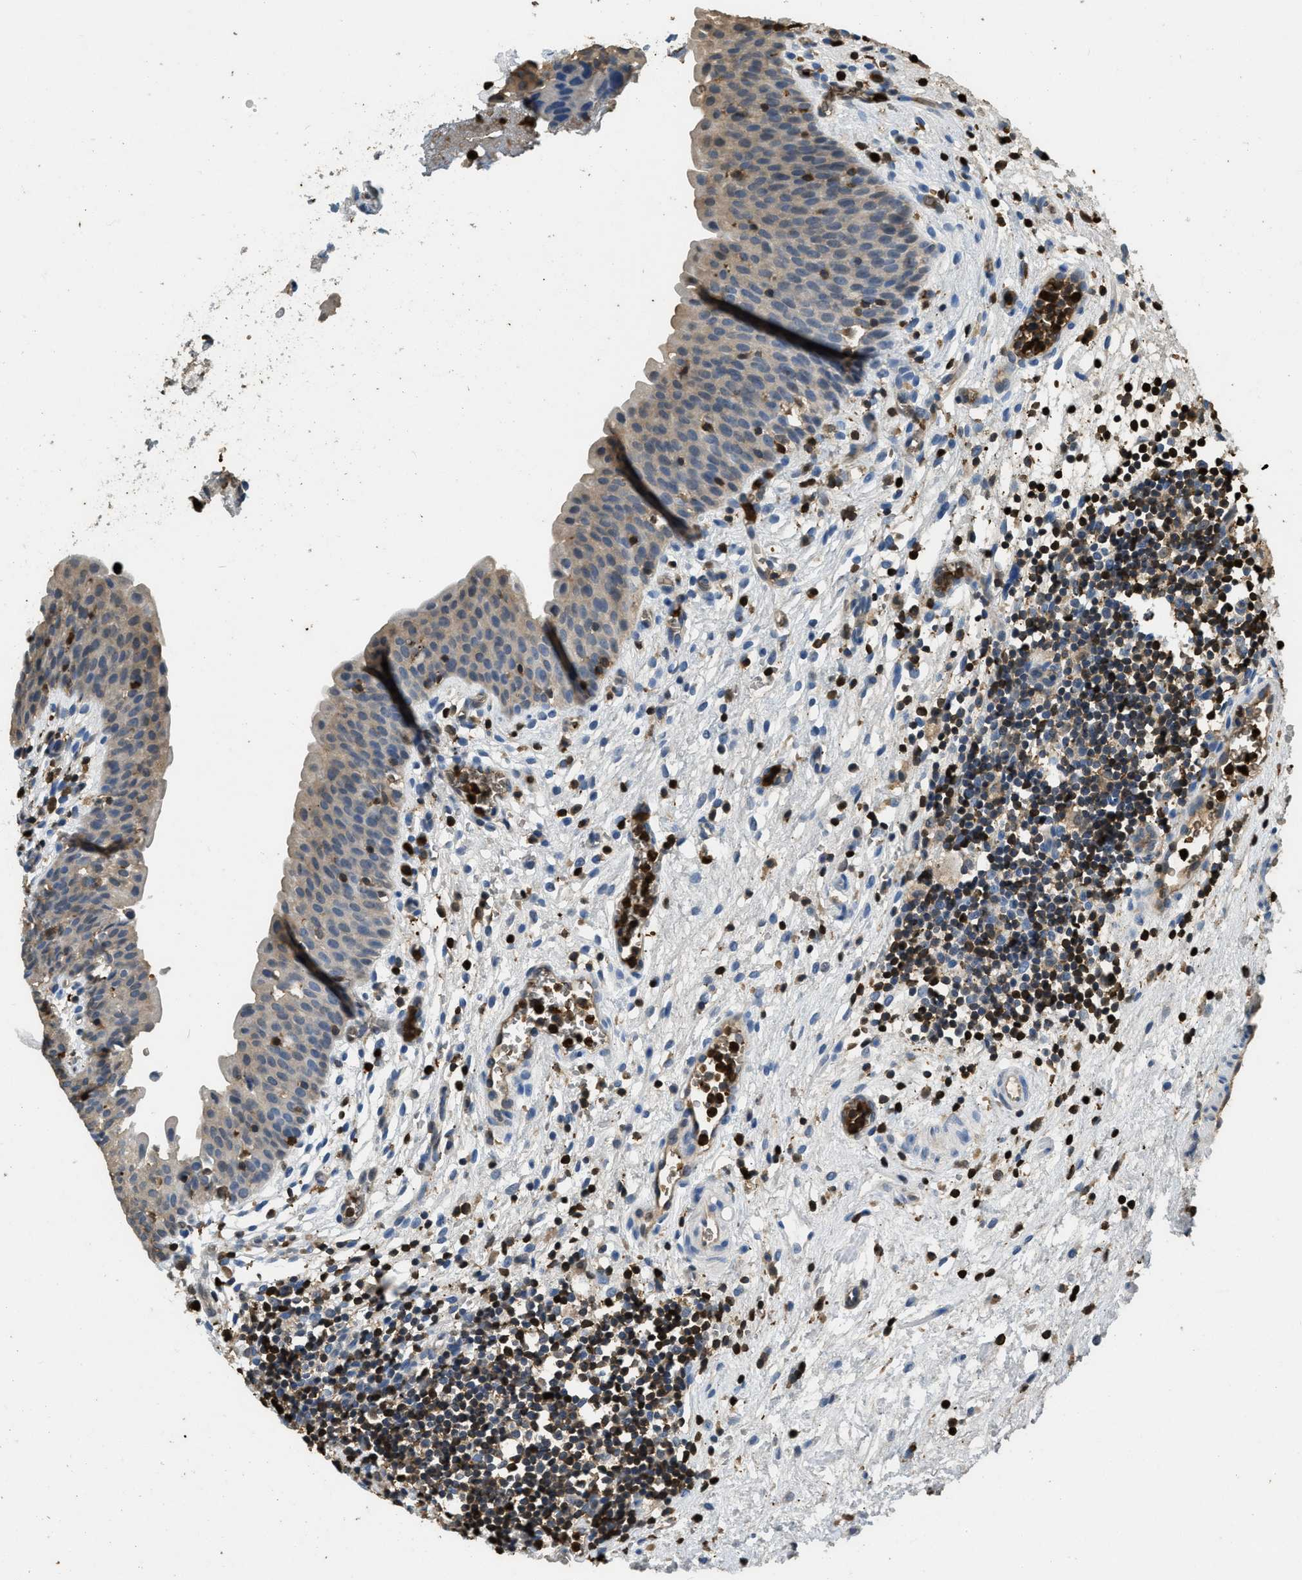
{"staining": {"intensity": "weak", "quantity": "25%-75%", "location": "cytoplasmic/membranous"}, "tissue": "urinary bladder", "cell_type": "Urothelial cells", "image_type": "normal", "snomed": [{"axis": "morphology", "description": "Normal tissue, NOS"}, {"axis": "topography", "description": "Urinary bladder"}], "caption": "Urinary bladder stained with DAB IHC reveals low levels of weak cytoplasmic/membranous expression in about 25%-75% of urothelial cells.", "gene": "ARHGDIB", "patient": {"sex": "male", "age": 37}}